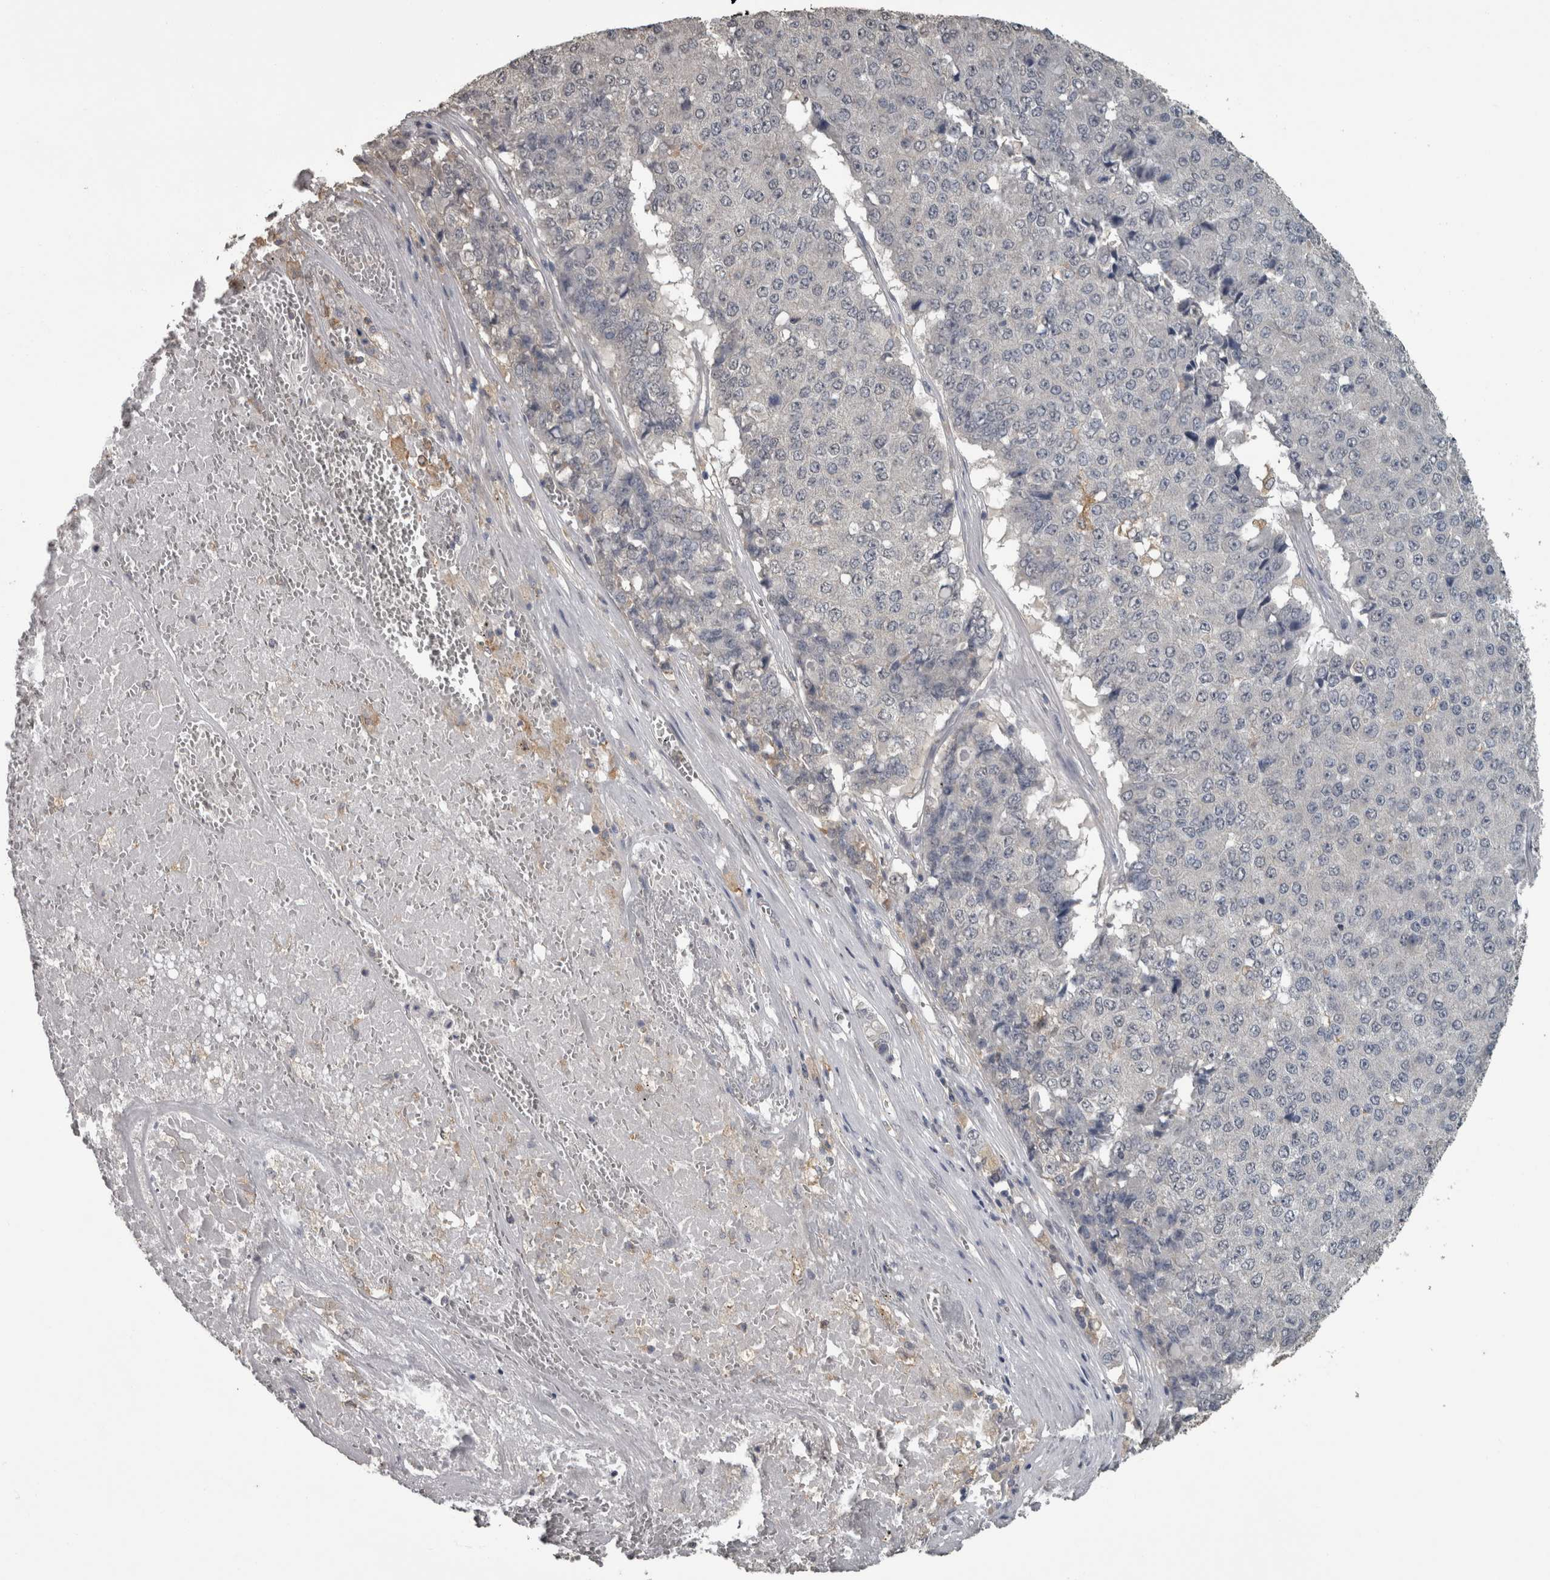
{"staining": {"intensity": "negative", "quantity": "none", "location": "none"}, "tissue": "pancreatic cancer", "cell_type": "Tumor cells", "image_type": "cancer", "snomed": [{"axis": "morphology", "description": "Adenocarcinoma, NOS"}, {"axis": "topography", "description": "Pancreas"}], "caption": "High power microscopy histopathology image of an immunohistochemistry (IHC) photomicrograph of pancreatic cancer (adenocarcinoma), revealing no significant expression in tumor cells. (DAB (3,3'-diaminobenzidine) immunohistochemistry with hematoxylin counter stain).", "gene": "PIK3AP1", "patient": {"sex": "male", "age": 50}}